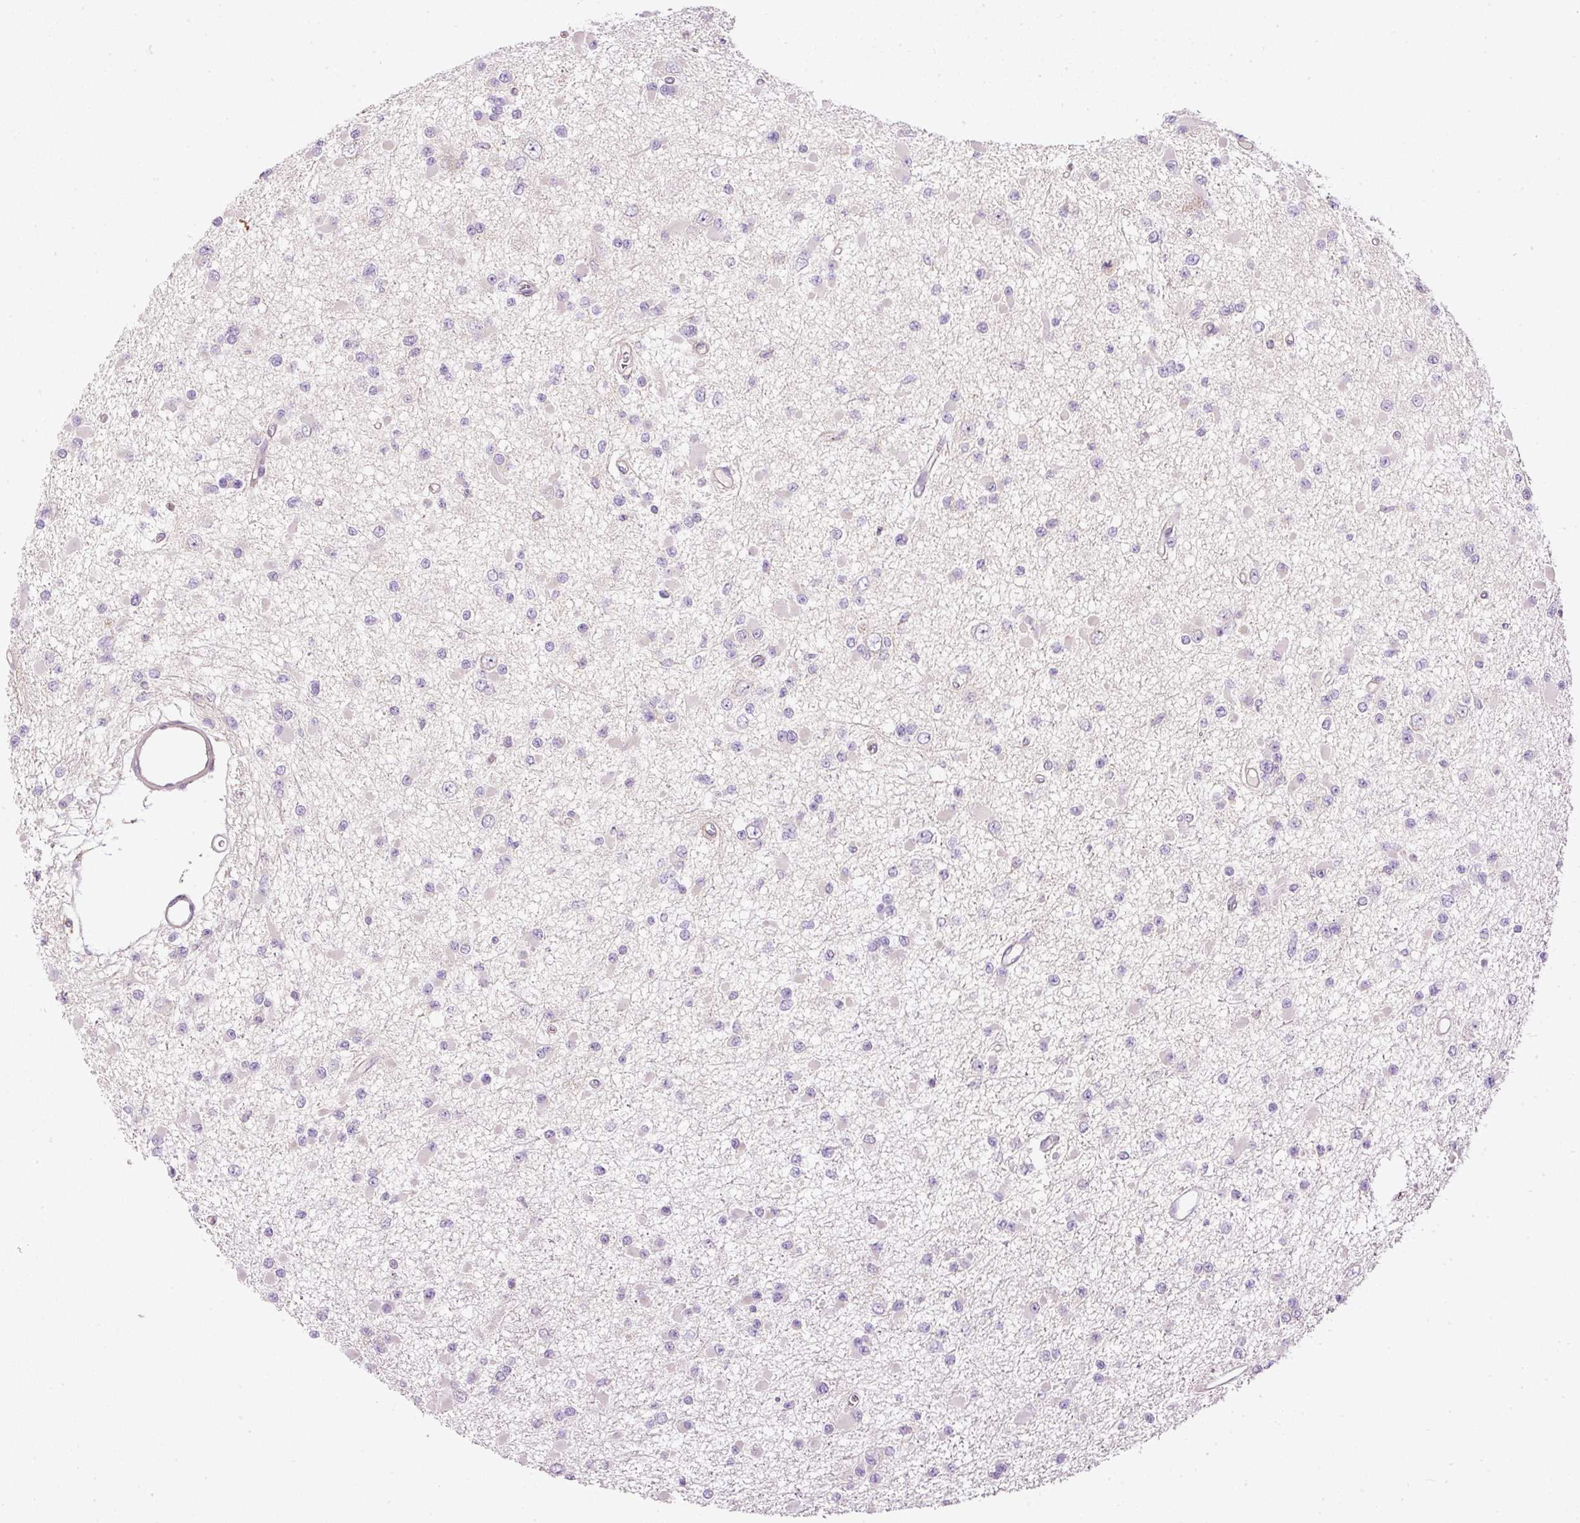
{"staining": {"intensity": "negative", "quantity": "none", "location": "none"}, "tissue": "glioma", "cell_type": "Tumor cells", "image_type": "cancer", "snomed": [{"axis": "morphology", "description": "Glioma, malignant, Low grade"}, {"axis": "topography", "description": "Brain"}], "caption": "IHC of glioma exhibits no positivity in tumor cells.", "gene": "TBC1D2B", "patient": {"sex": "female", "age": 22}}